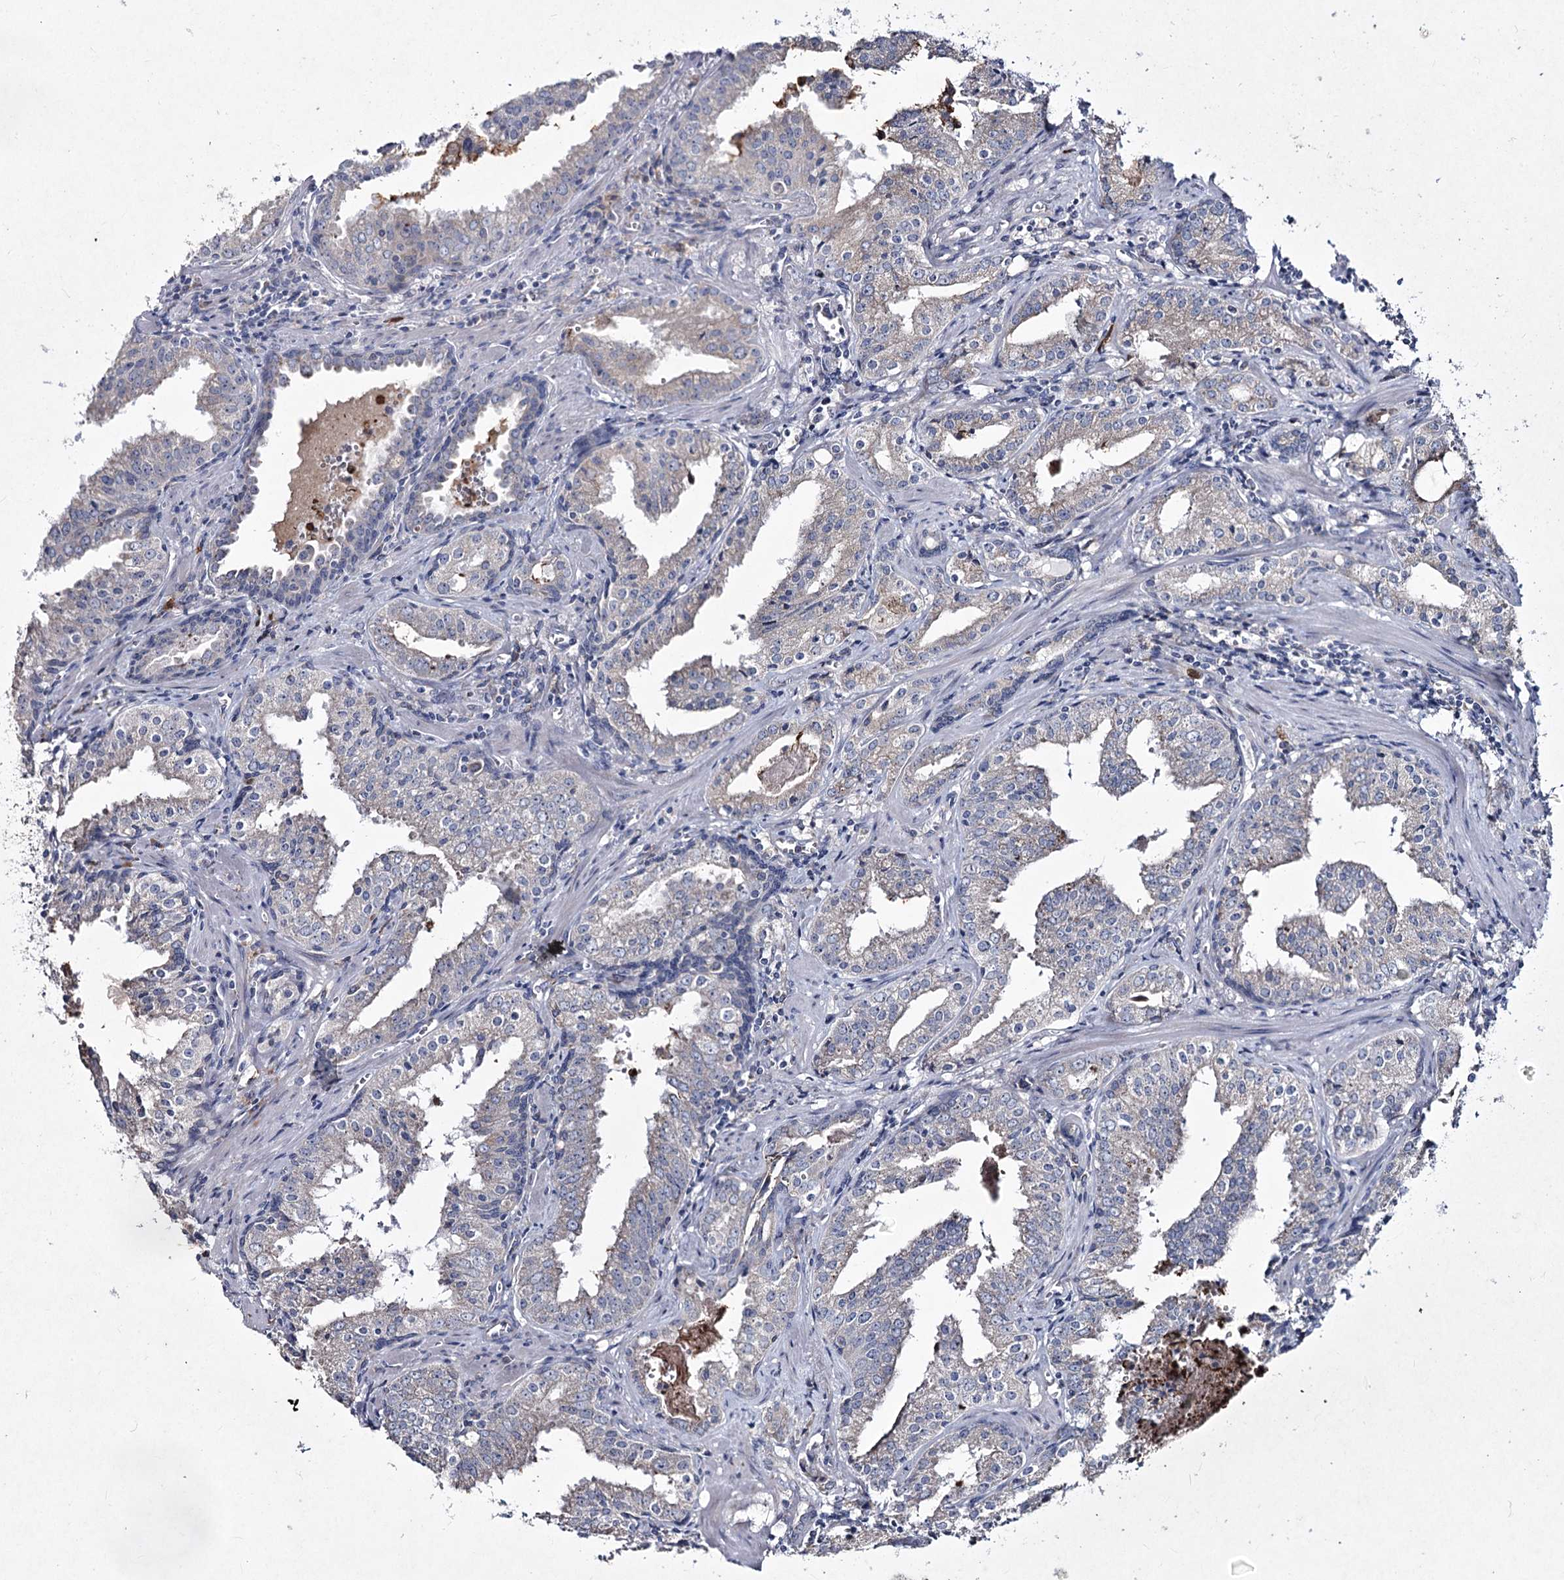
{"staining": {"intensity": "negative", "quantity": "none", "location": "none"}, "tissue": "prostate cancer", "cell_type": "Tumor cells", "image_type": "cancer", "snomed": [{"axis": "morphology", "description": "Adenocarcinoma, High grade"}, {"axis": "topography", "description": "Prostate"}], "caption": "Image shows no significant protein positivity in tumor cells of prostate high-grade adenocarcinoma.", "gene": "NIPAL4", "patient": {"sex": "male", "age": 68}}